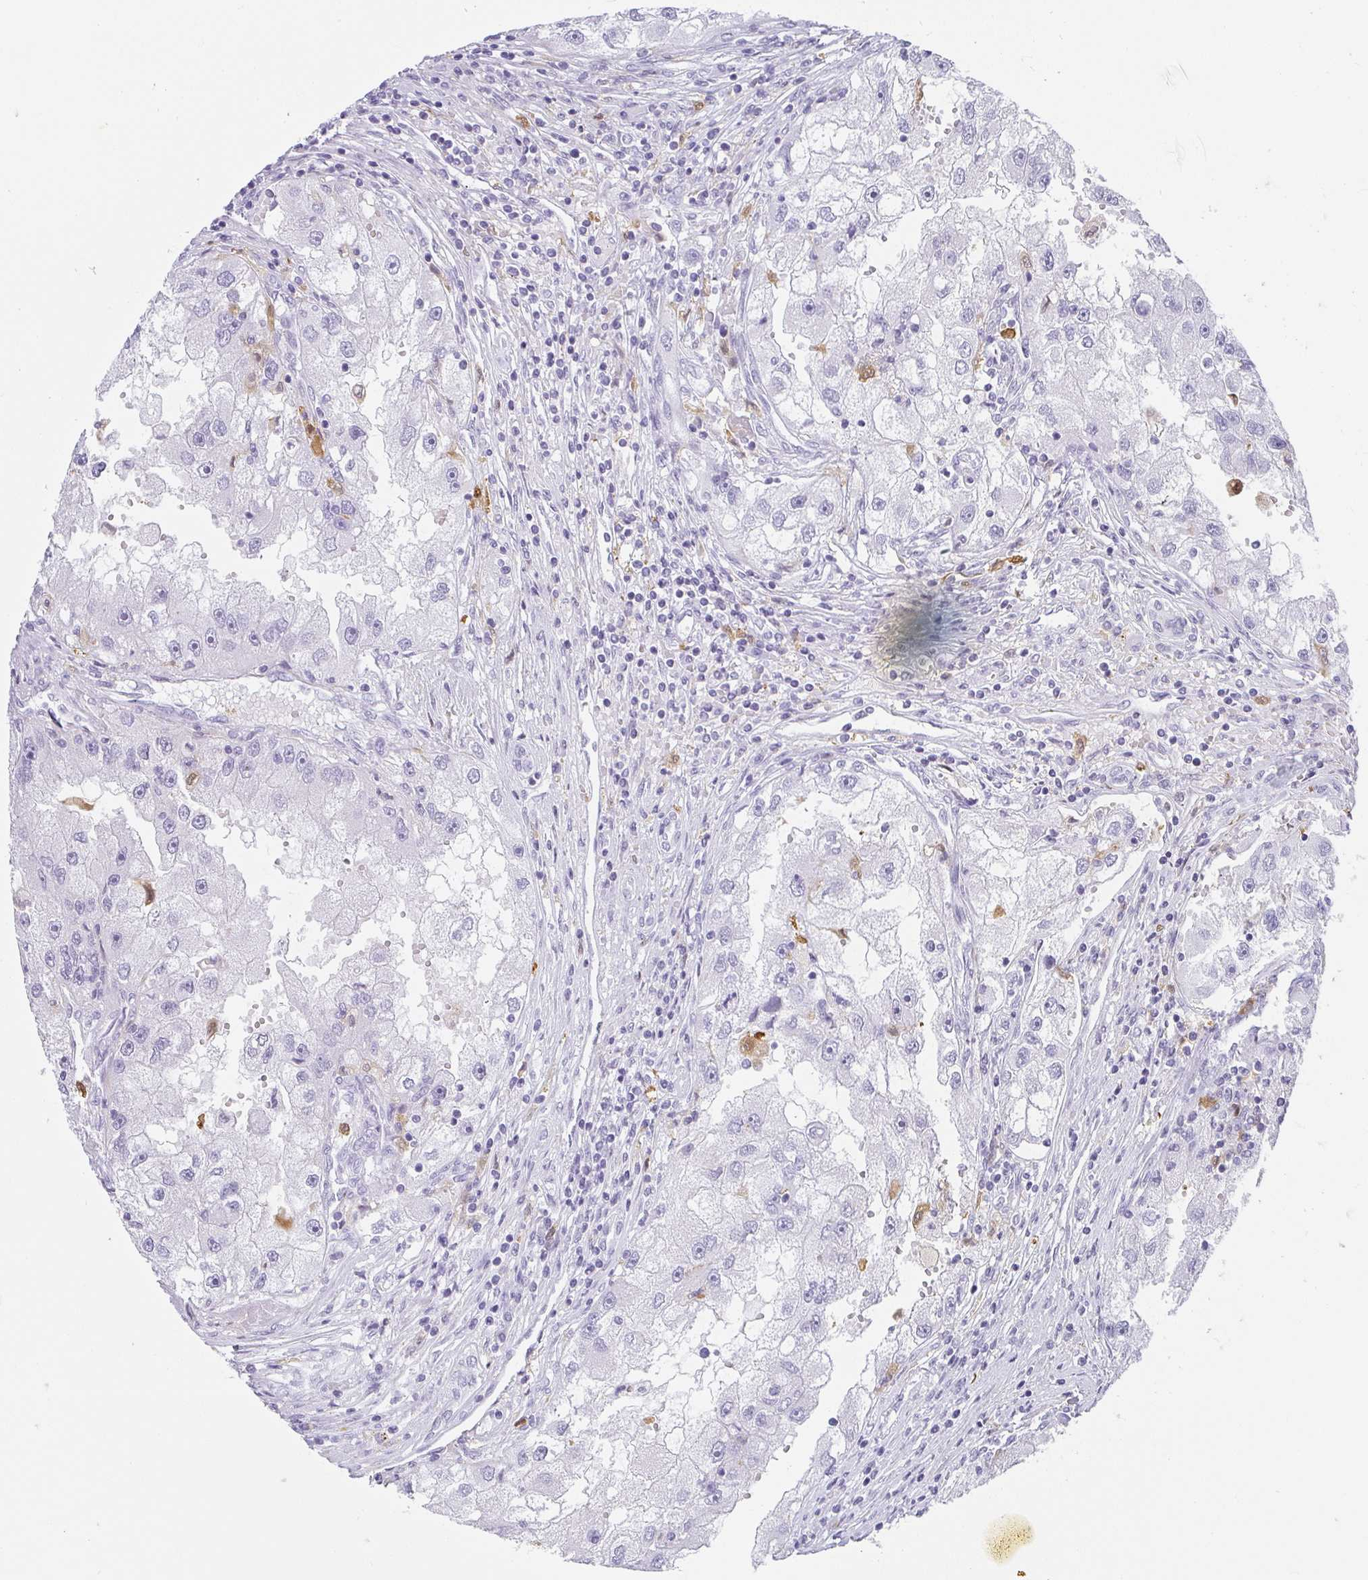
{"staining": {"intensity": "negative", "quantity": "none", "location": "none"}, "tissue": "renal cancer", "cell_type": "Tumor cells", "image_type": "cancer", "snomed": [{"axis": "morphology", "description": "Adenocarcinoma, NOS"}, {"axis": "topography", "description": "Kidney"}], "caption": "Immunohistochemical staining of human renal cancer shows no significant staining in tumor cells.", "gene": "HK3", "patient": {"sex": "male", "age": 63}}